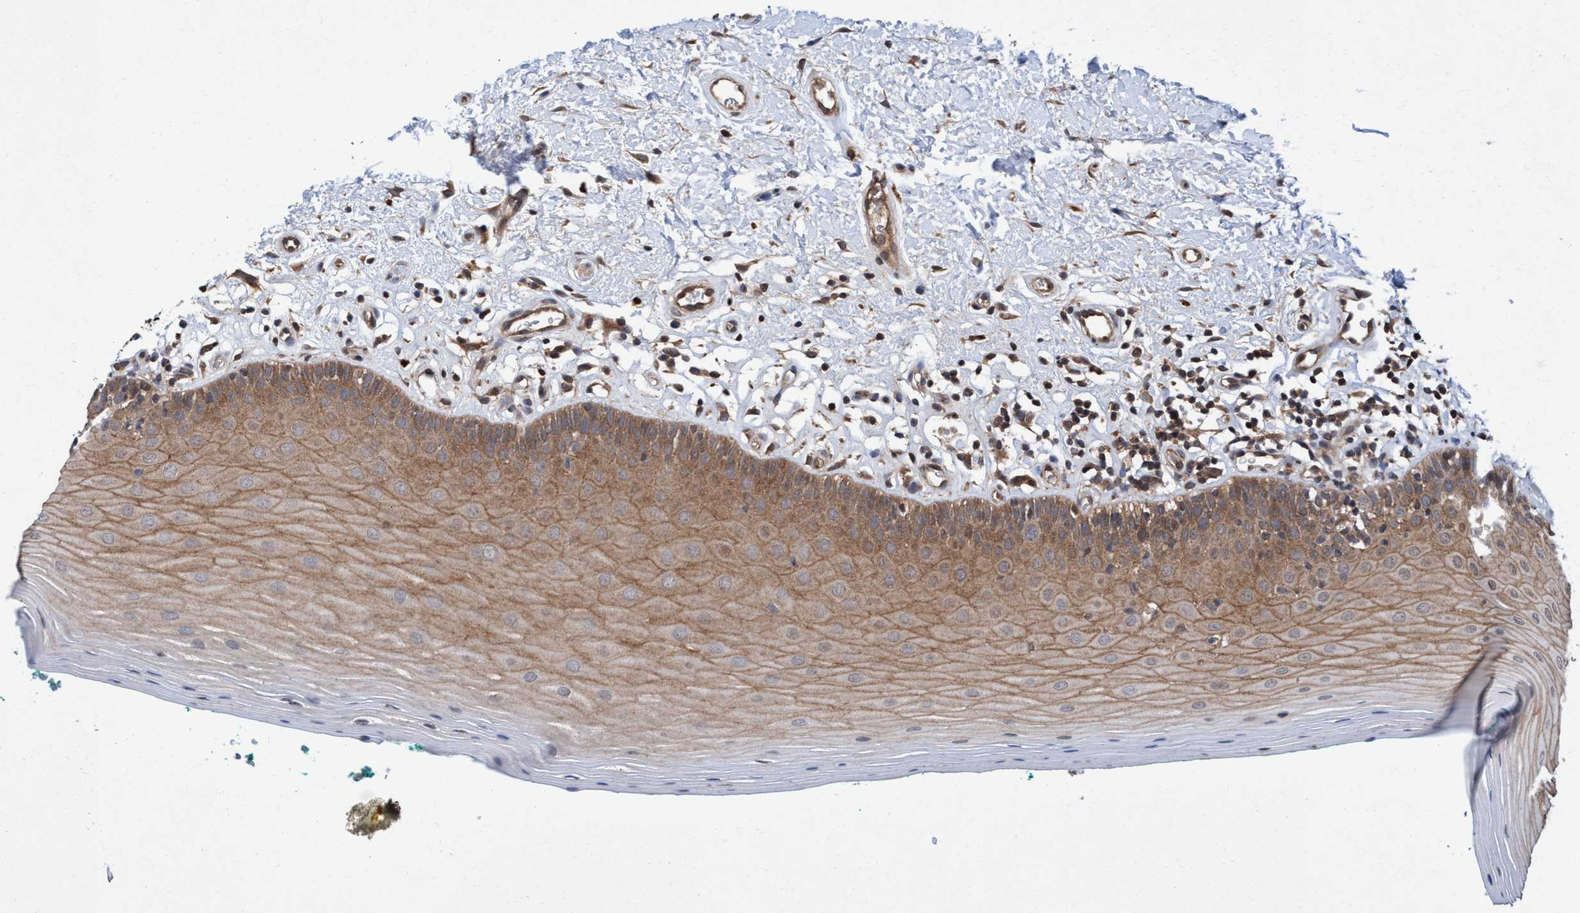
{"staining": {"intensity": "moderate", "quantity": ">75%", "location": "cytoplasmic/membranous"}, "tissue": "oral mucosa", "cell_type": "Squamous epithelial cells", "image_type": "normal", "snomed": [{"axis": "morphology", "description": "Normal tissue, NOS"}, {"axis": "topography", "description": "Skeletal muscle"}, {"axis": "topography", "description": "Oral tissue"}], "caption": "Brown immunohistochemical staining in normal oral mucosa demonstrates moderate cytoplasmic/membranous expression in approximately >75% of squamous epithelial cells.", "gene": "TRIM65", "patient": {"sex": "male", "age": 58}}